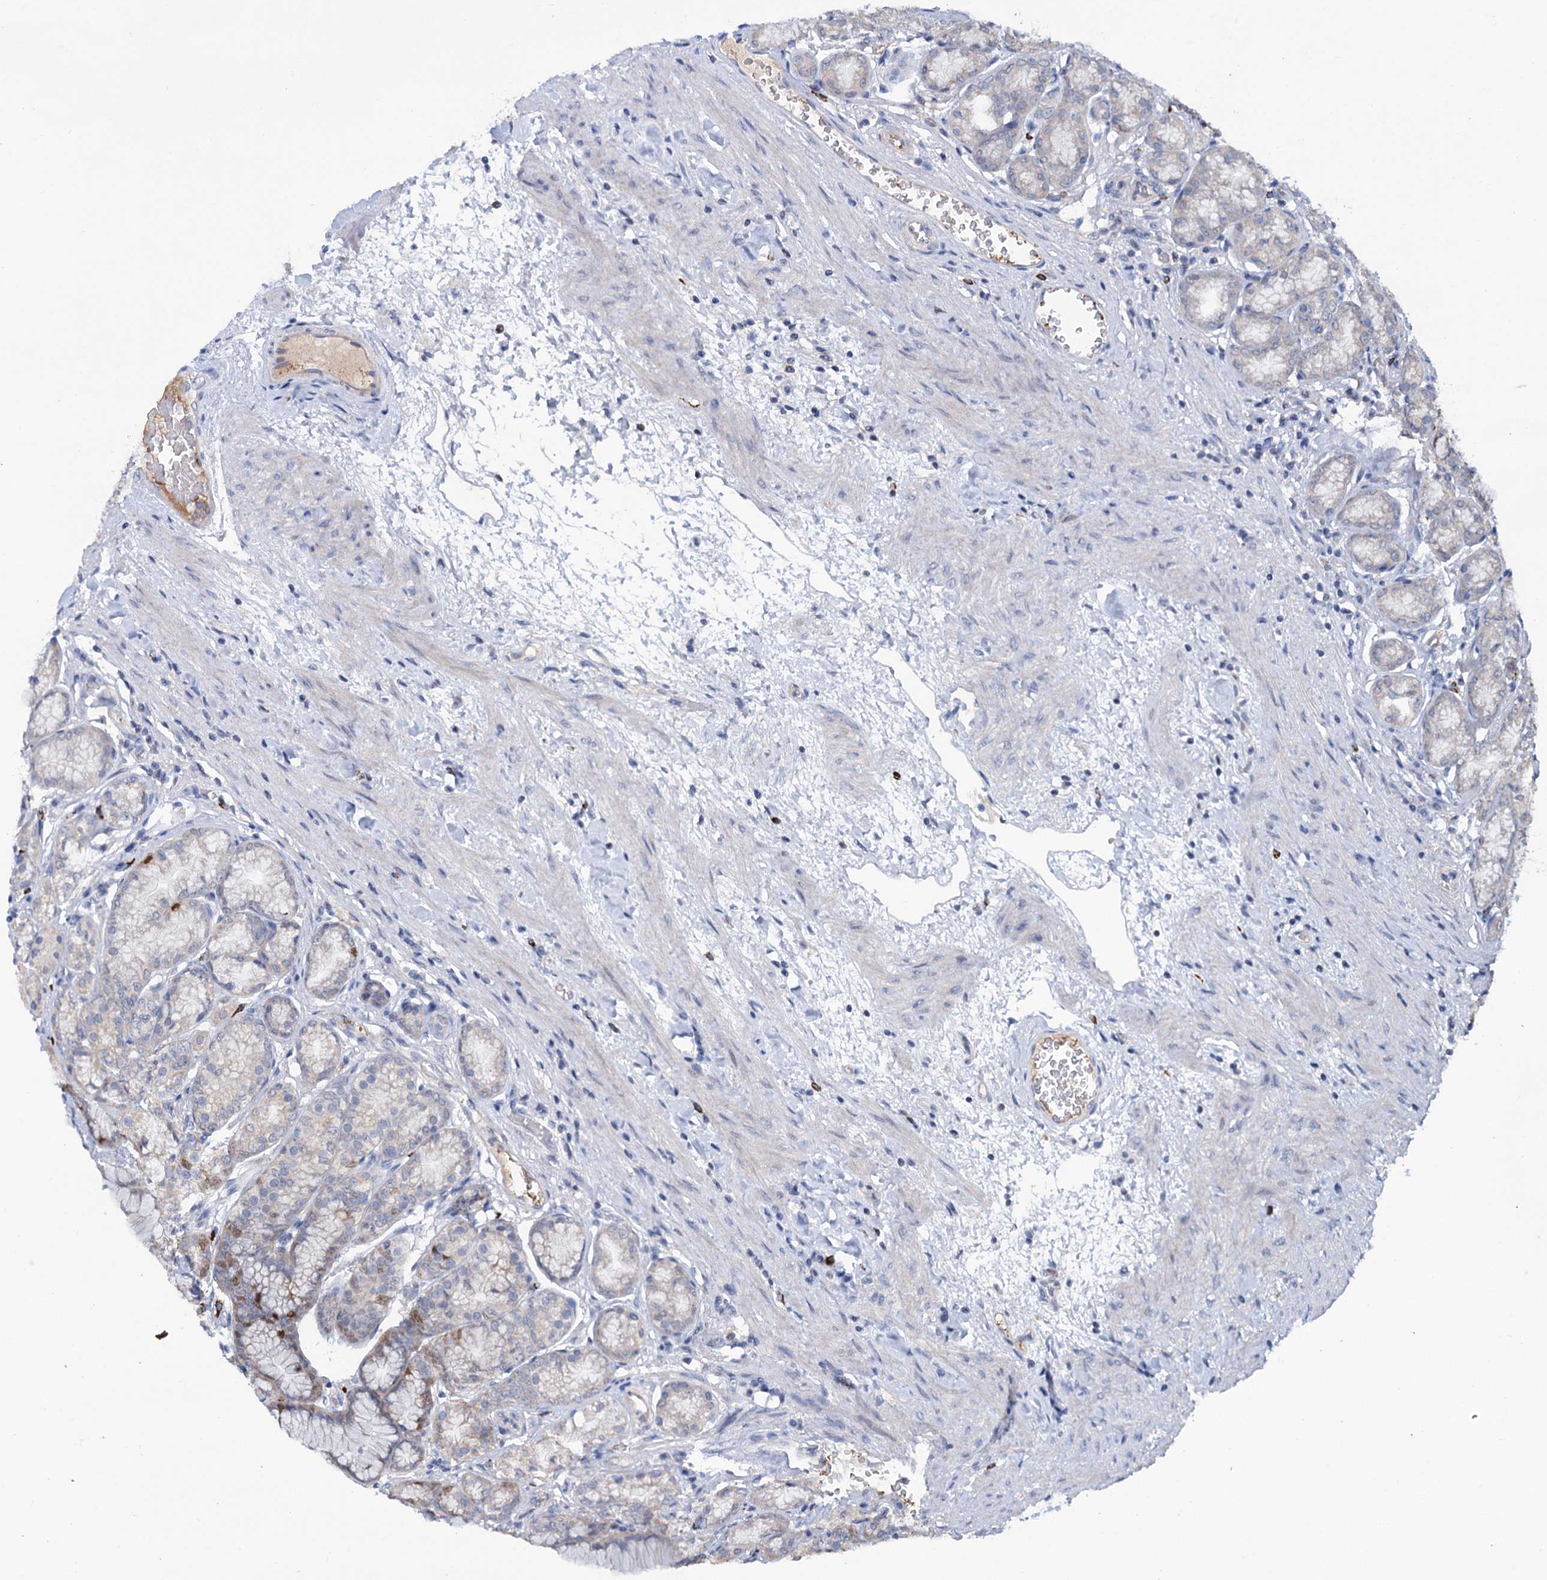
{"staining": {"intensity": "moderate", "quantity": "<25%", "location": "cytoplasmic/membranous,nuclear"}, "tissue": "stomach", "cell_type": "Glandular cells", "image_type": "normal", "snomed": [{"axis": "morphology", "description": "Normal tissue, NOS"}, {"axis": "morphology", "description": "Adenocarcinoma, NOS"}, {"axis": "morphology", "description": "Adenocarcinoma, High grade"}, {"axis": "topography", "description": "Stomach, upper"}, {"axis": "topography", "description": "Stomach"}], "caption": "Brown immunohistochemical staining in unremarkable stomach exhibits moderate cytoplasmic/membranous,nuclear positivity in about <25% of glandular cells.", "gene": "FAM111B", "patient": {"sex": "female", "age": 65}}